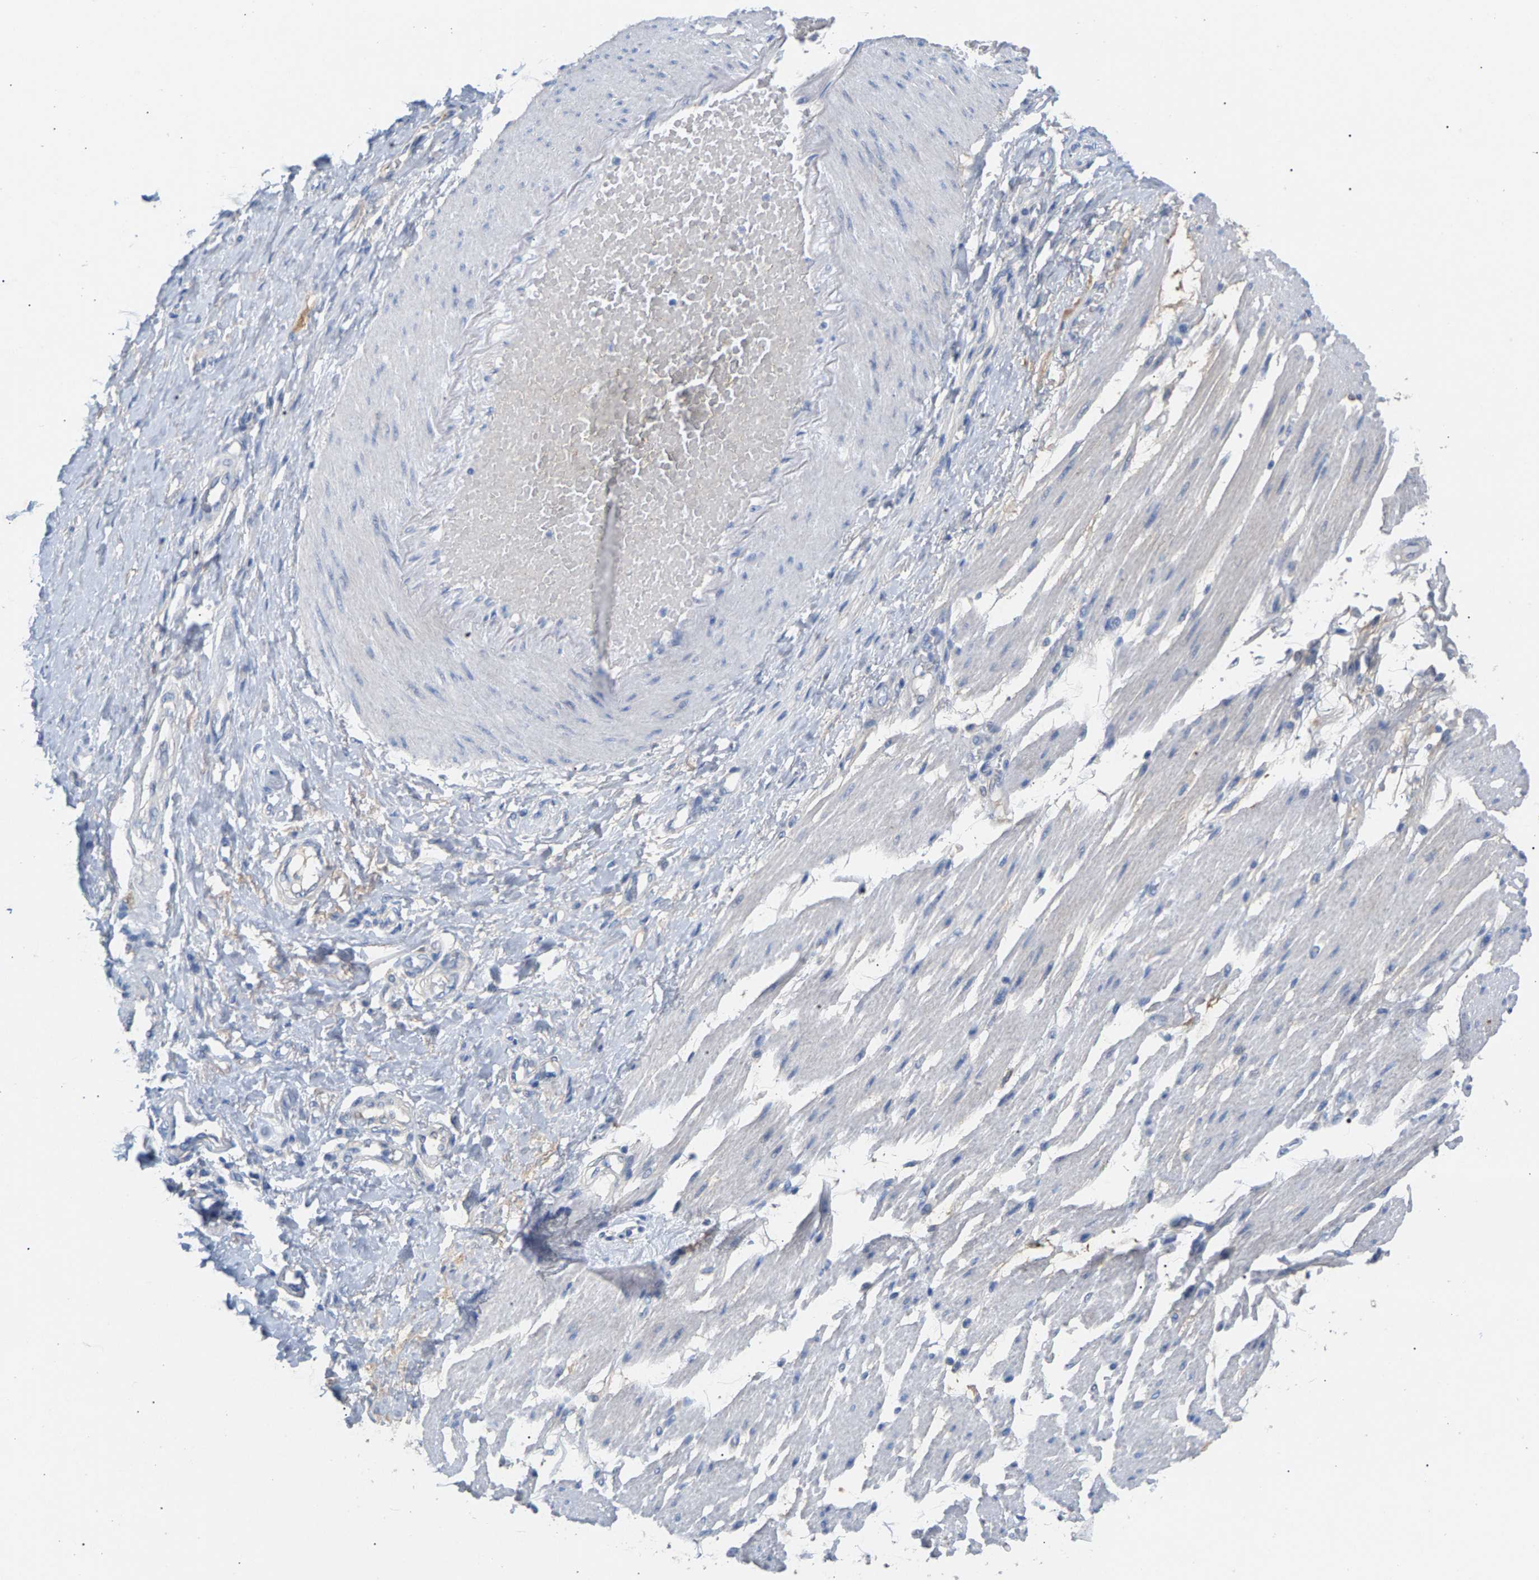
{"staining": {"intensity": "negative", "quantity": "none", "location": "none"}, "tissue": "adipose tissue", "cell_type": "Adipocytes", "image_type": "normal", "snomed": [{"axis": "morphology", "description": "Normal tissue, NOS"}, {"axis": "morphology", "description": "Adenocarcinoma, NOS"}, {"axis": "topography", "description": "Esophagus"}], "caption": "Protein analysis of normal adipose tissue demonstrates no significant positivity in adipocytes. (IHC, brightfield microscopy, high magnification).", "gene": "APOH", "patient": {"sex": "male", "age": 62}}